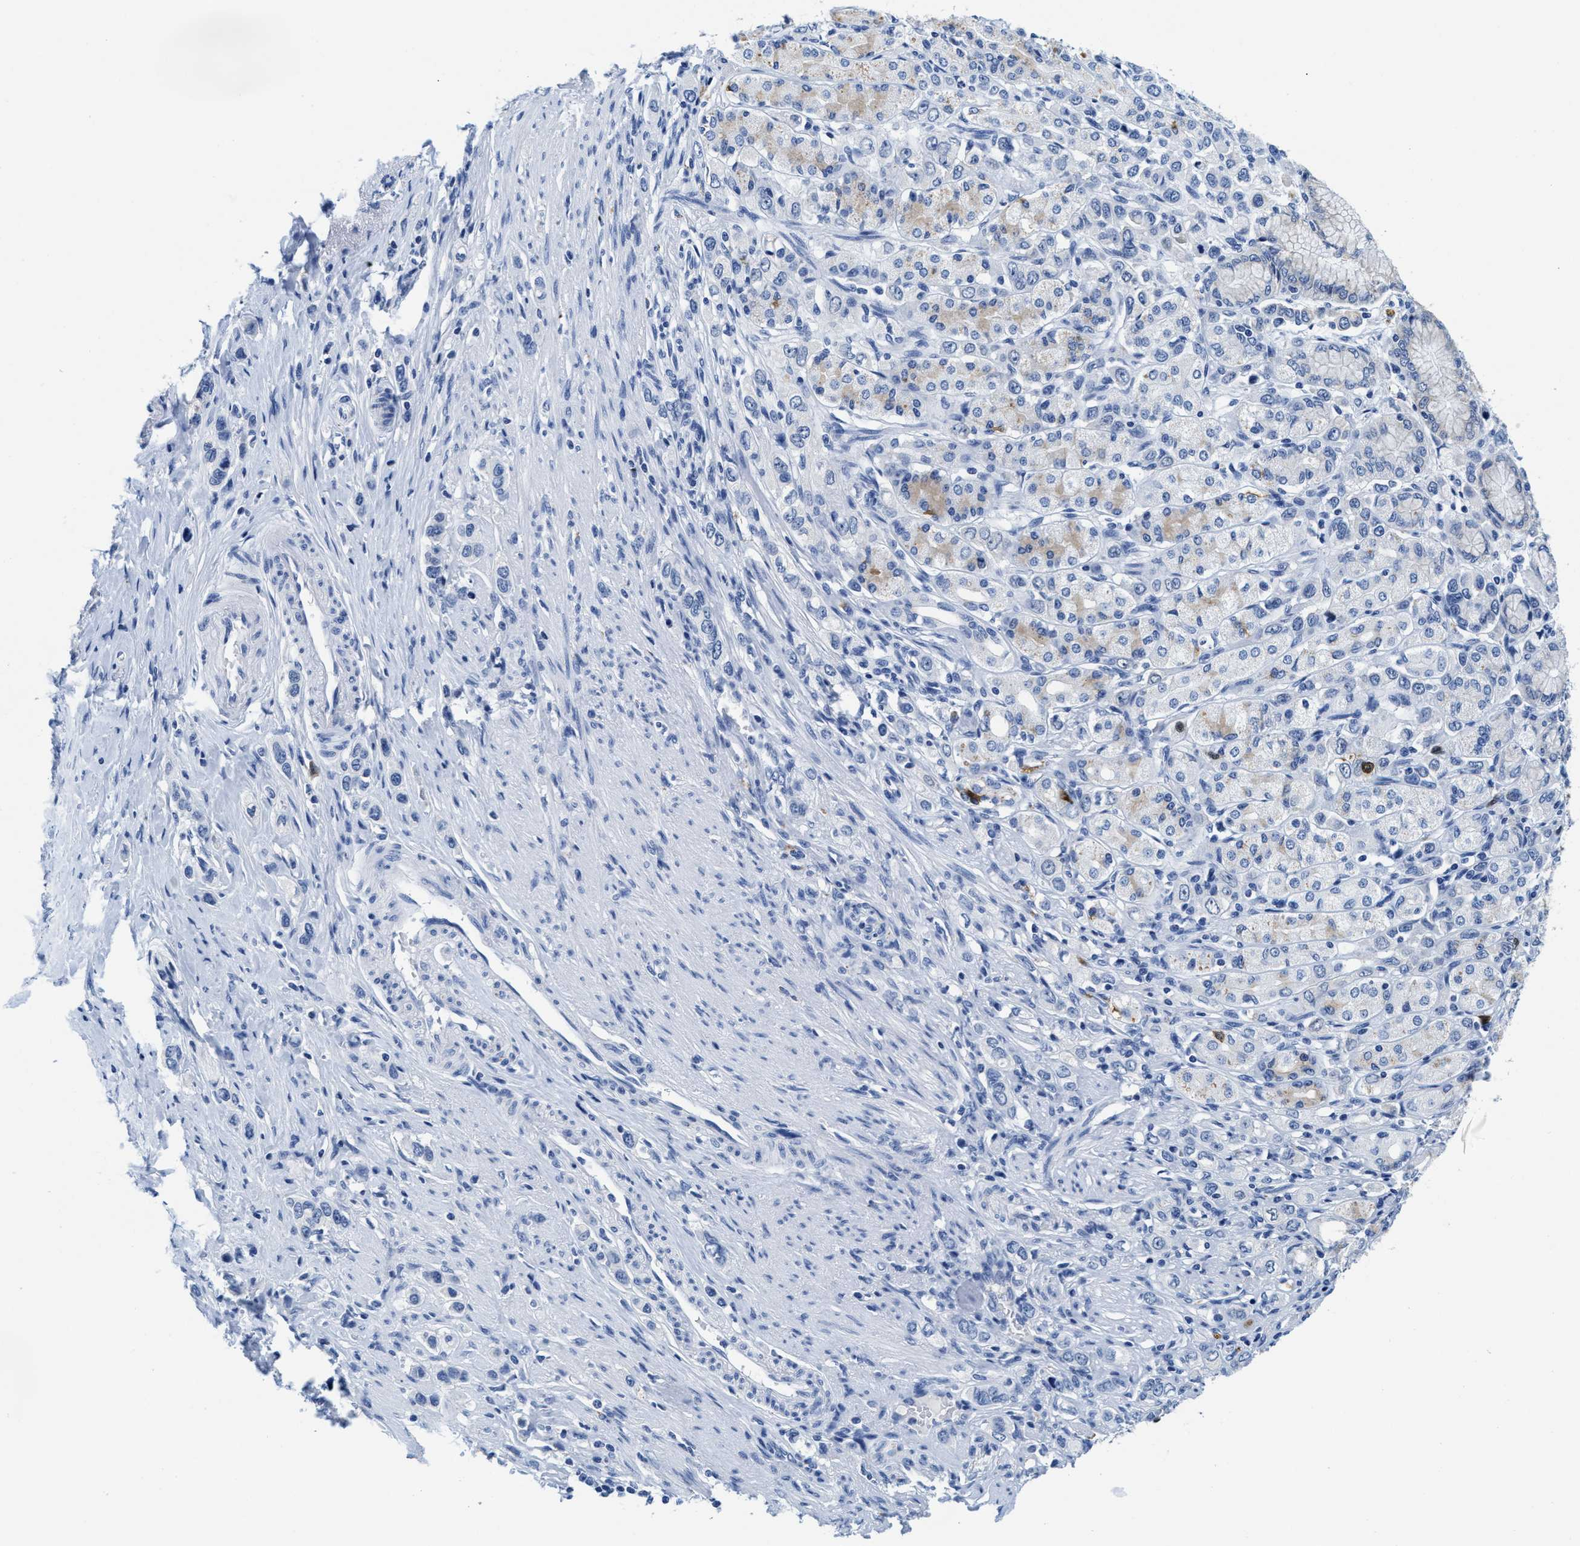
{"staining": {"intensity": "negative", "quantity": "none", "location": "none"}, "tissue": "stomach cancer", "cell_type": "Tumor cells", "image_type": "cancer", "snomed": [{"axis": "morphology", "description": "Adenocarcinoma, NOS"}, {"axis": "topography", "description": "Stomach"}], "caption": "This micrograph is of stomach cancer stained with IHC to label a protein in brown with the nuclei are counter-stained blue. There is no staining in tumor cells.", "gene": "TTC3", "patient": {"sex": "female", "age": 65}}